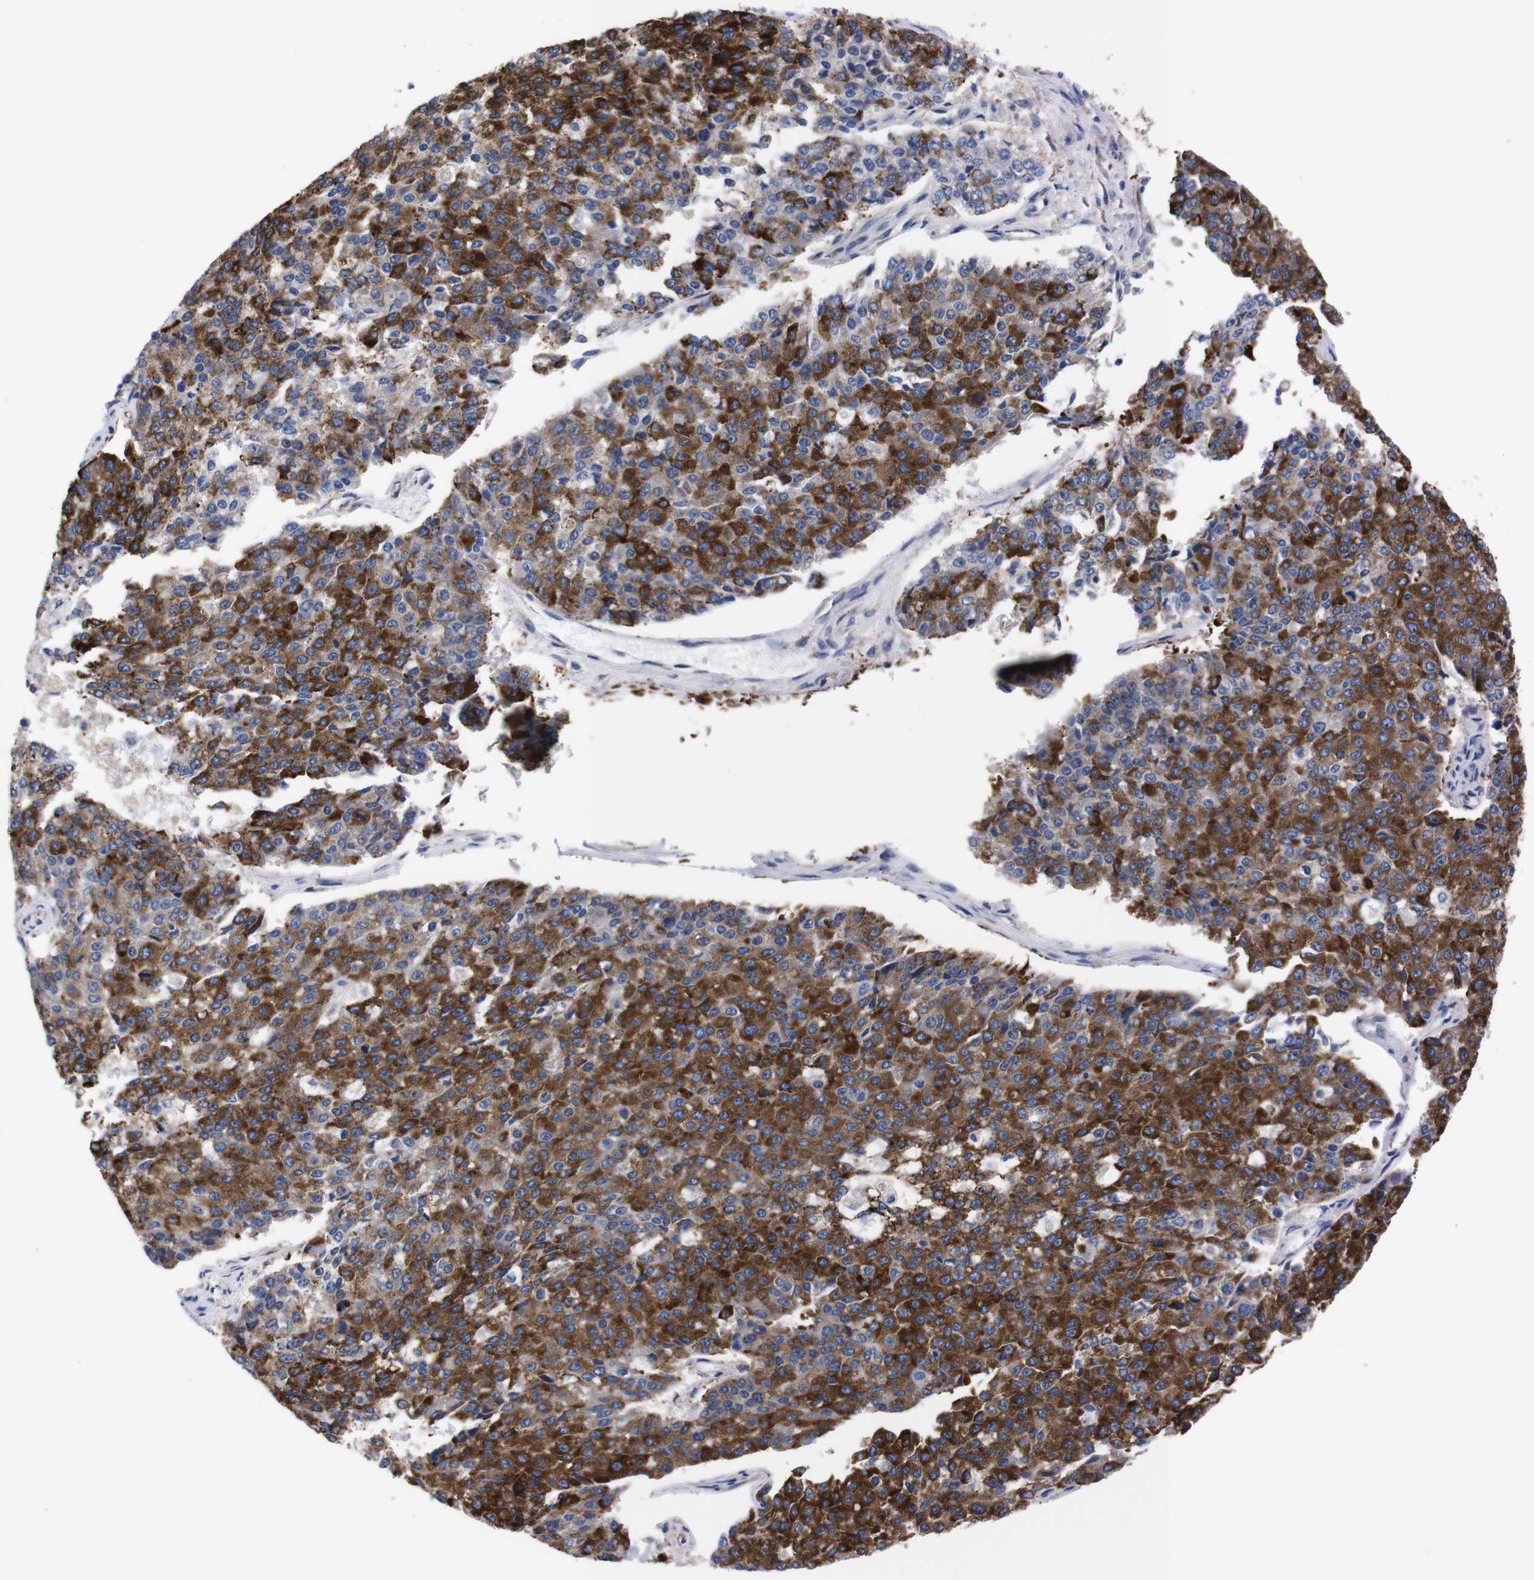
{"staining": {"intensity": "strong", "quantity": ">75%", "location": "cytoplasmic/membranous"}, "tissue": "pancreatic cancer", "cell_type": "Tumor cells", "image_type": "cancer", "snomed": [{"axis": "morphology", "description": "Adenocarcinoma, NOS"}, {"axis": "topography", "description": "Pancreas"}], "caption": "The photomicrograph exhibits a brown stain indicating the presence of a protein in the cytoplasmic/membranous of tumor cells in pancreatic adenocarcinoma.", "gene": "NEBL", "patient": {"sex": "male", "age": 50}}